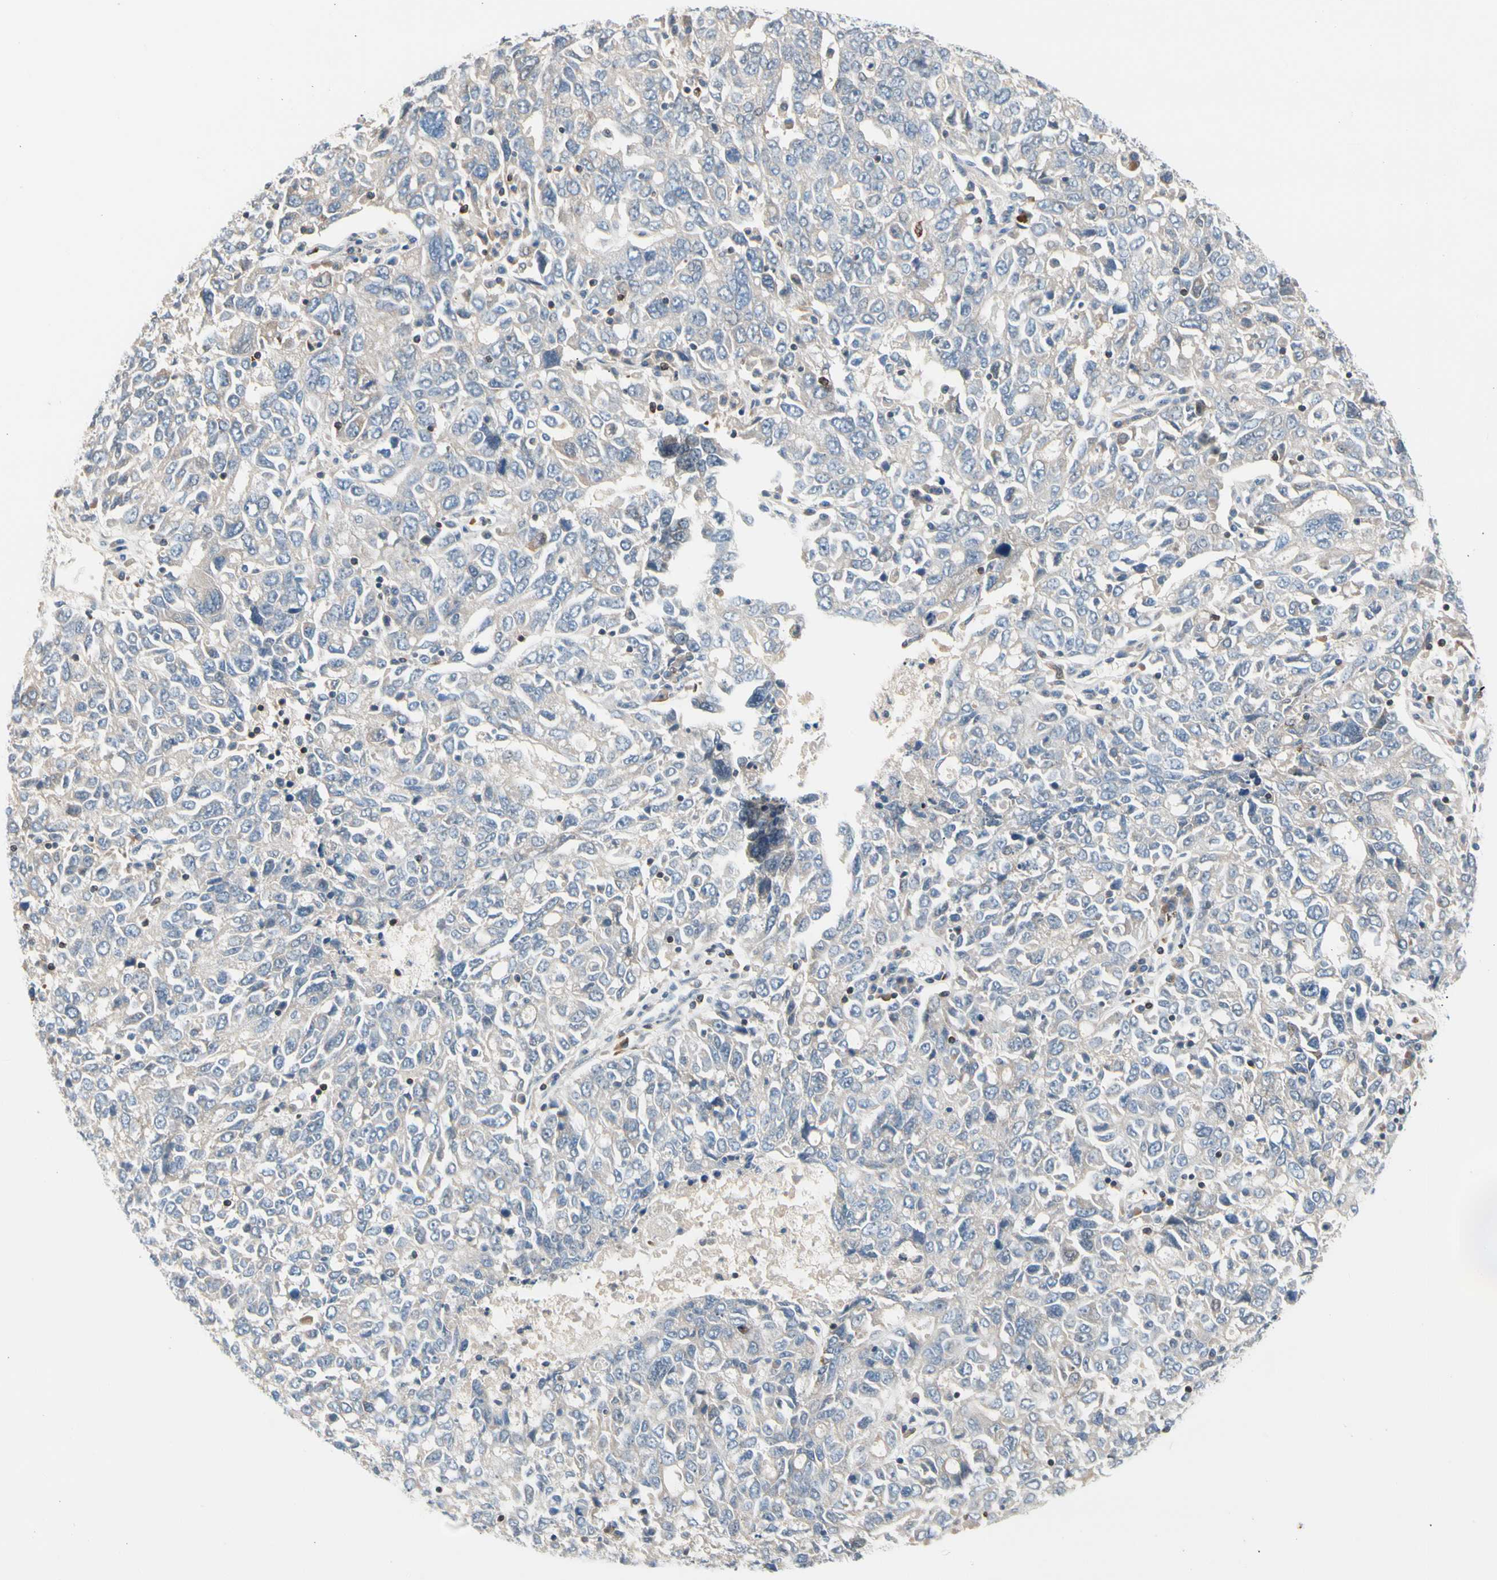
{"staining": {"intensity": "negative", "quantity": "none", "location": "none"}, "tissue": "ovarian cancer", "cell_type": "Tumor cells", "image_type": "cancer", "snomed": [{"axis": "morphology", "description": "Carcinoma, endometroid"}, {"axis": "topography", "description": "Ovary"}], "caption": "The IHC image has no significant staining in tumor cells of ovarian cancer (endometroid carcinoma) tissue.", "gene": "MAP3K3", "patient": {"sex": "female", "age": 62}}